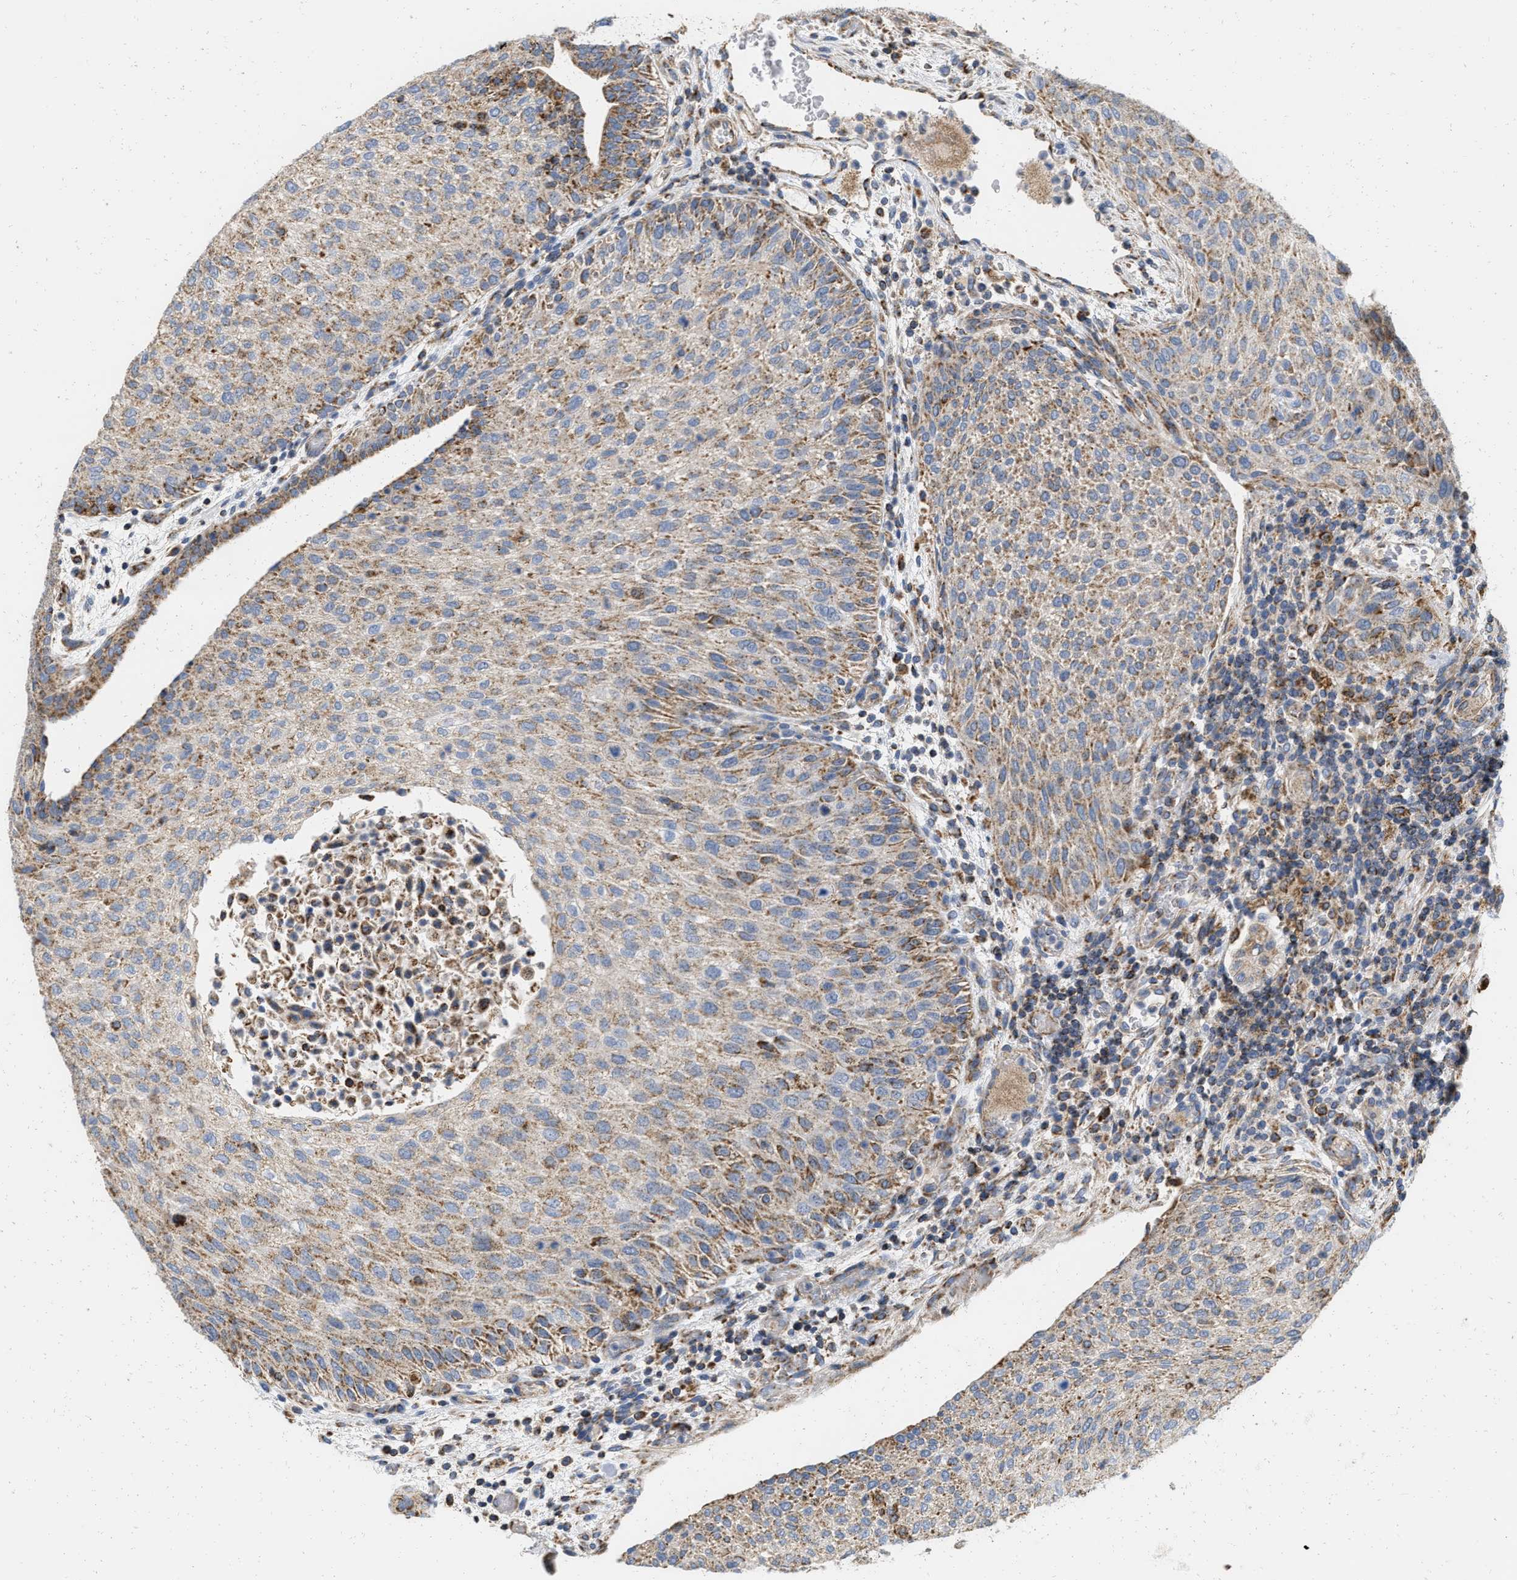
{"staining": {"intensity": "moderate", "quantity": ">75%", "location": "cytoplasmic/membranous"}, "tissue": "urothelial cancer", "cell_type": "Tumor cells", "image_type": "cancer", "snomed": [{"axis": "morphology", "description": "Urothelial carcinoma, Low grade"}, {"axis": "morphology", "description": "Urothelial carcinoma, High grade"}, {"axis": "topography", "description": "Urinary bladder"}], "caption": "Tumor cells reveal medium levels of moderate cytoplasmic/membranous staining in approximately >75% of cells in human low-grade urothelial carcinoma.", "gene": "GRB10", "patient": {"sex": "male", "age": 35}}